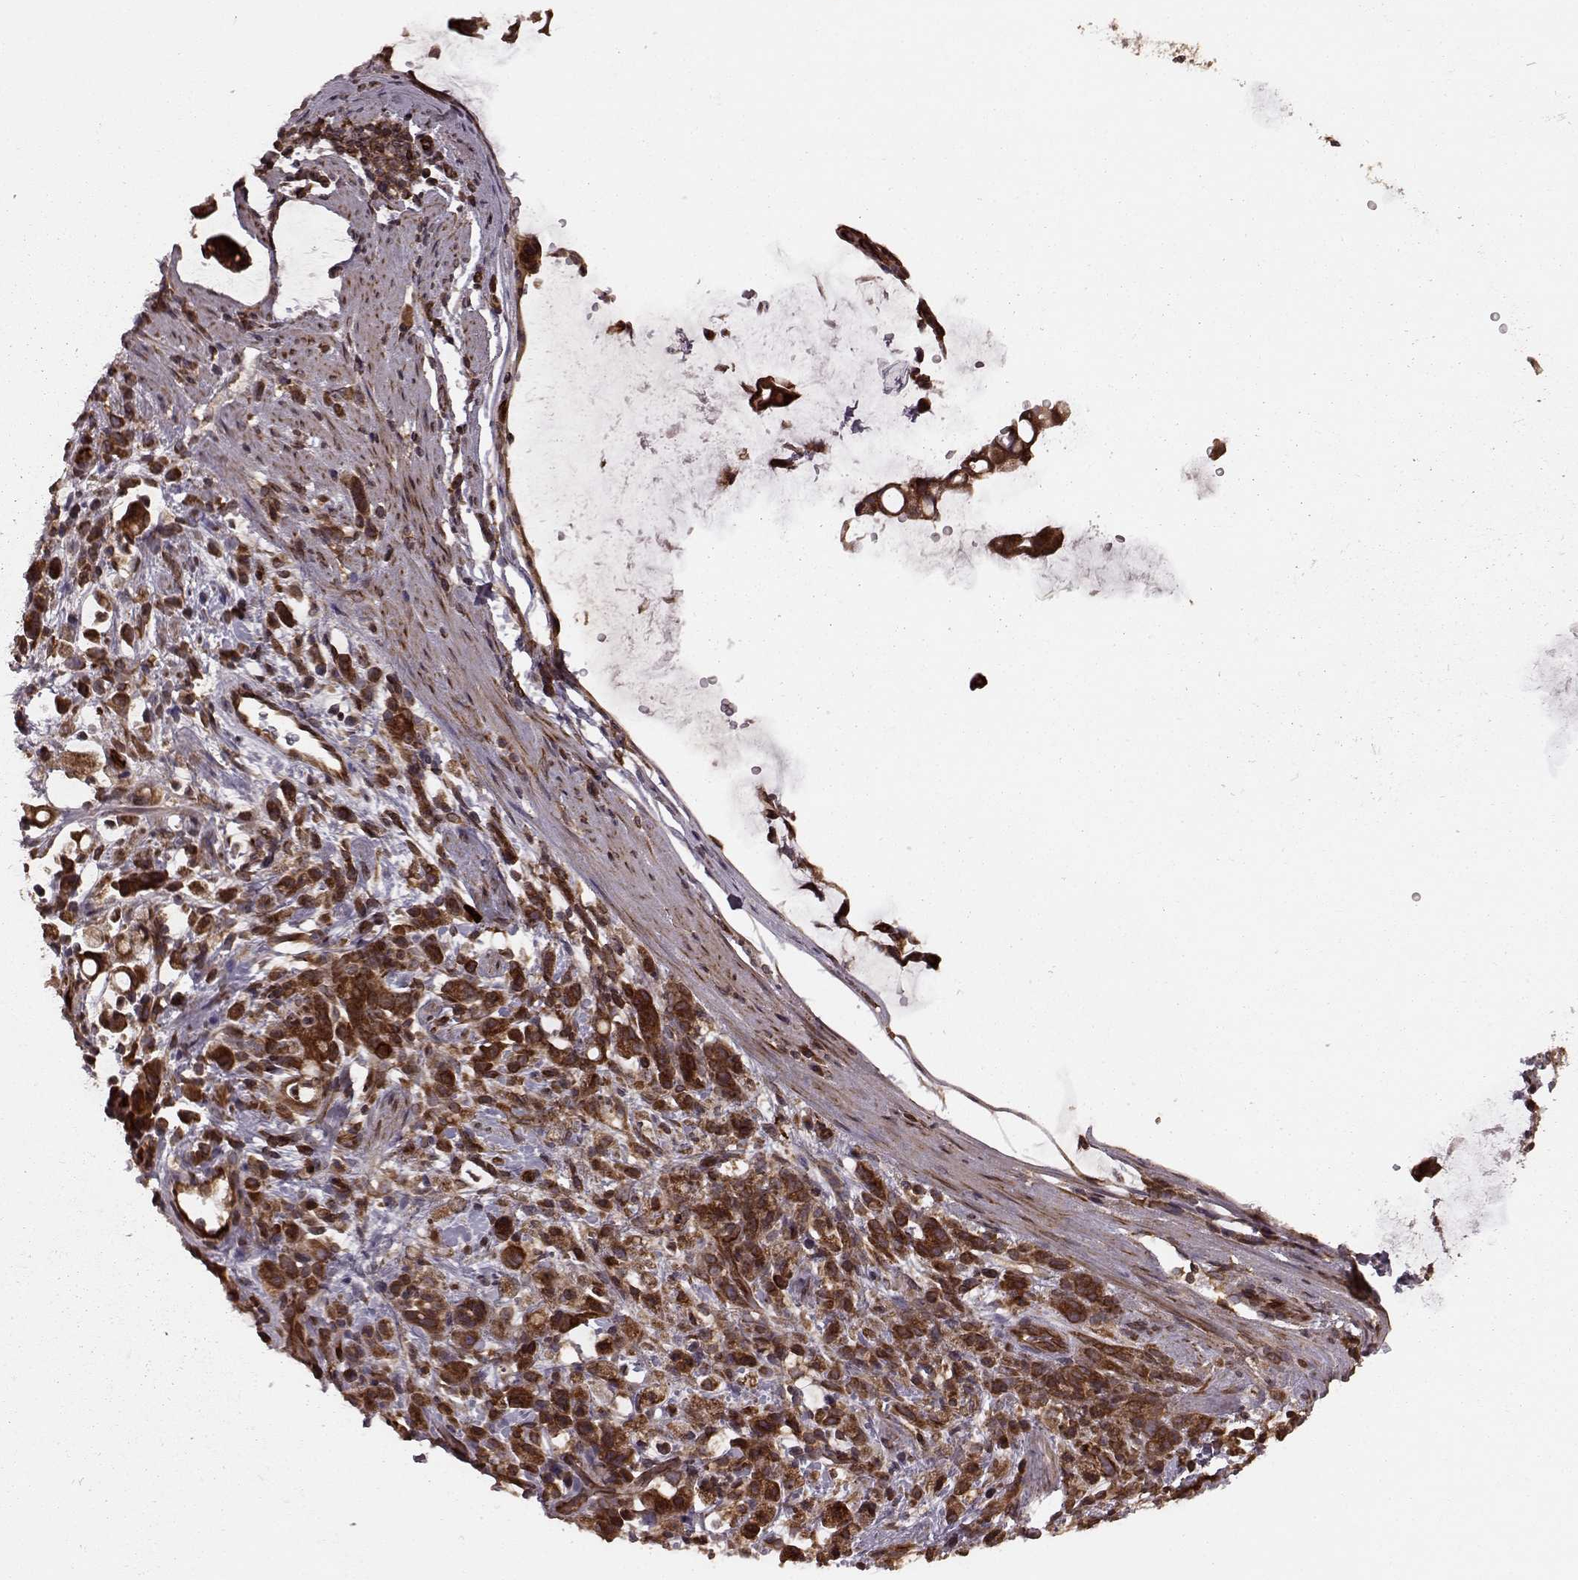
{"staining": {"intensity": "strong", "quantity": ">75%", "location": "cytoplasmic/membranous"}, "tissue": "stomach cancer", "cell_type": "Tumor cells", "image_type": "cancer", "snomed": [{"axis": "morphology", "description": "Adenocarcinoma, NOS"}, {"axis": "topography", "description": "Stomach"}], "caption": "A histopathology image showing strong cytoplasmic/membranous expression in approximately >75% of tumor cells in stomach cancer (adenocarcinoma), as visualized by brown immunohistochemical staining.", "gene": "AGPAT1", "patient": {"sex": "female", "age": 60}}